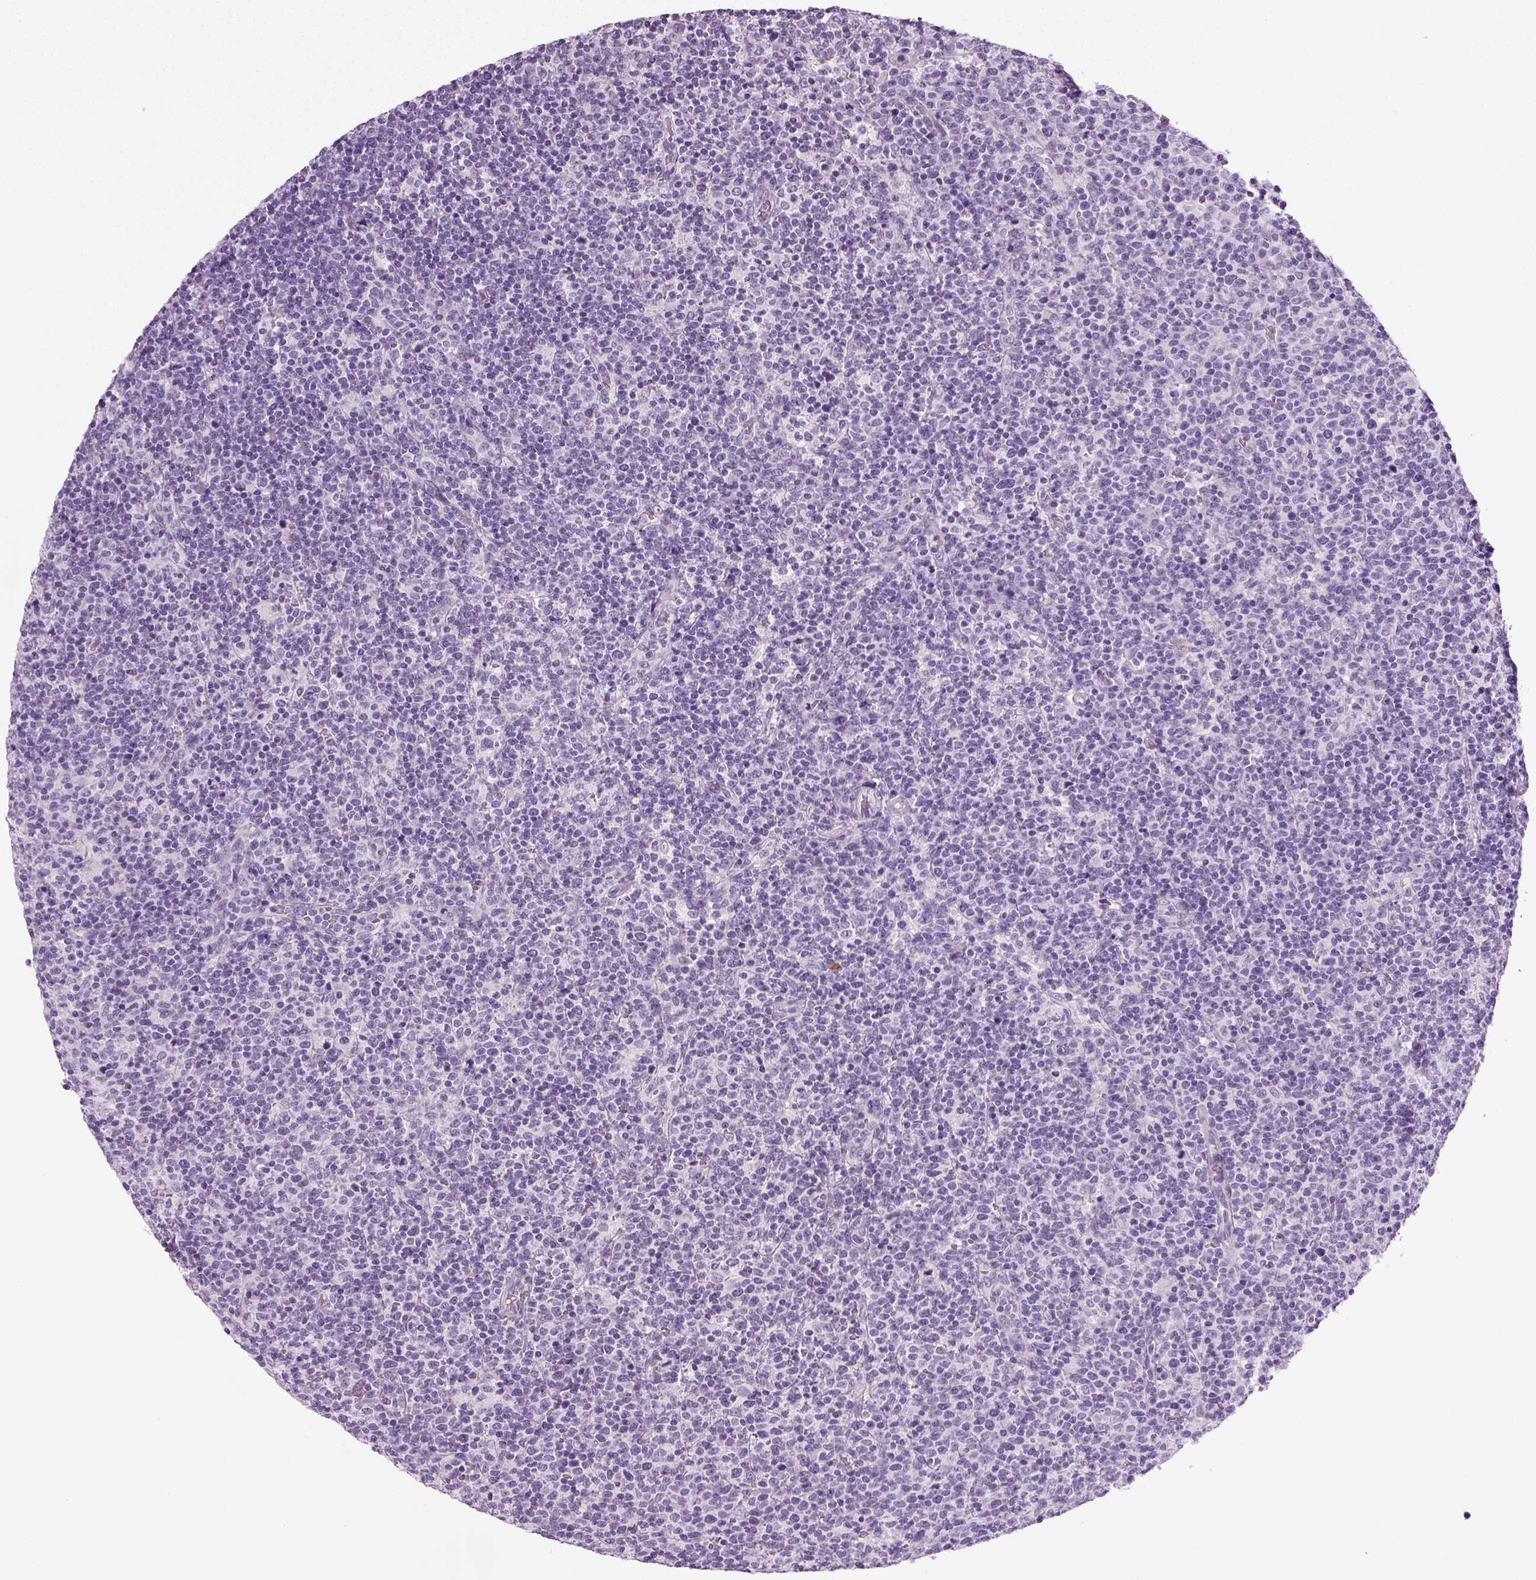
{"staining": {"intensity": "negative", "quantity": "none", "location": "none"}, "tissue": "lymphoma", "cell_type": "Tumor cells", "image_type": "cancer", "snomed": [{"axis": "morphology", "description": "Malignant lymphoma, non-Hodgkin's type, High grade"}, {"axis": "topography", "description": "Lymph node"}], "caption": "The micrograph displays no significant expression in tumor cells of malignant lymphoma, non-Hodgkin's type (high-grade).", "gene": "SPATA31E1", "patient": {"sex": "male", "age": 61}}